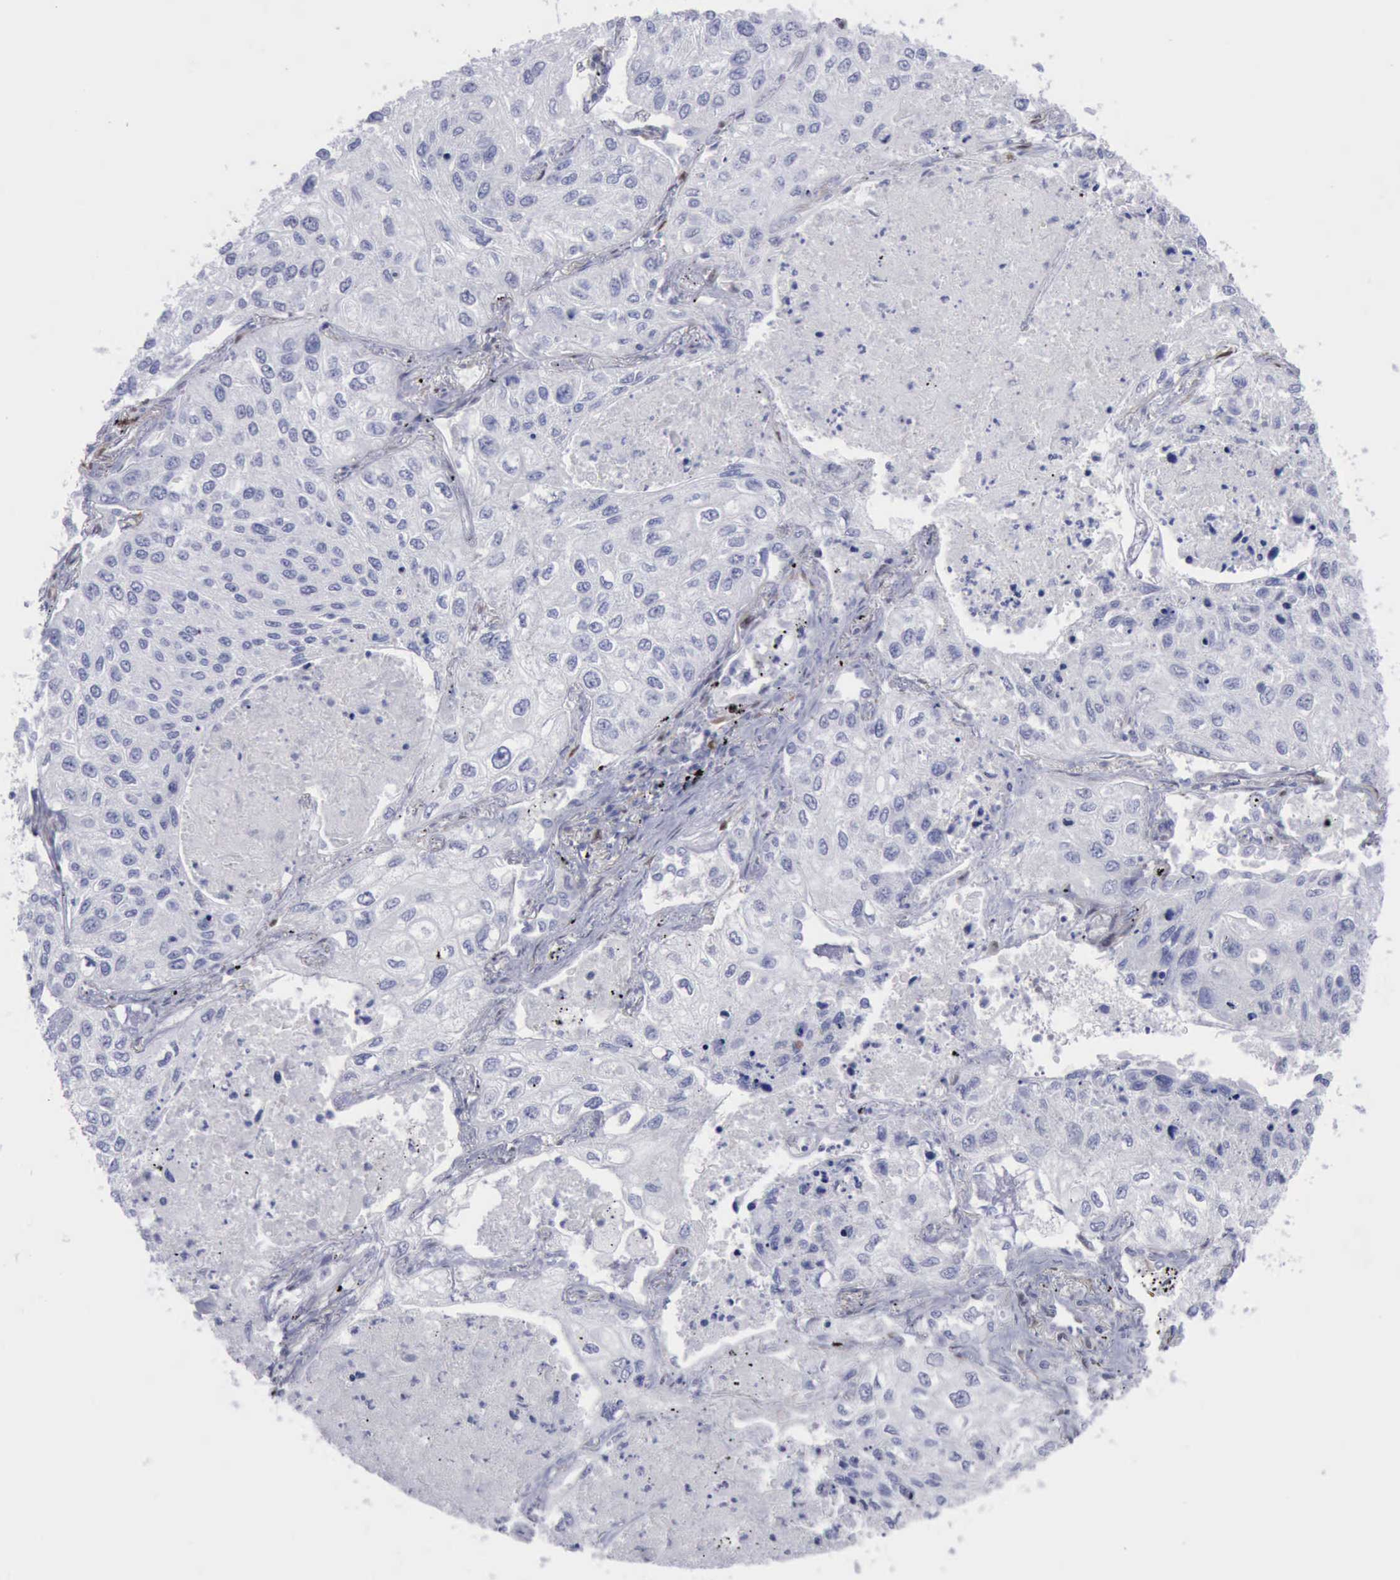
{"staining": {"intensity": "negative", "quantity": "none", "location": "none"}, "tissue": "lung cancer", "cell_type": "Tumor cells", "image_type": "cancer", "snomed": [{"axis": "morphology", "description": "Squamous cell carcinoma, NOS"}, {"axis": "topography", "description": "Lung"}], "caption": "This is a photomicrograph of IHC staining of lung cancer (squamous cell carcinoma), which shows no staining in tumor cells.", "gene": "FHL1", "patient": {"sex": "male", "age": 75}}